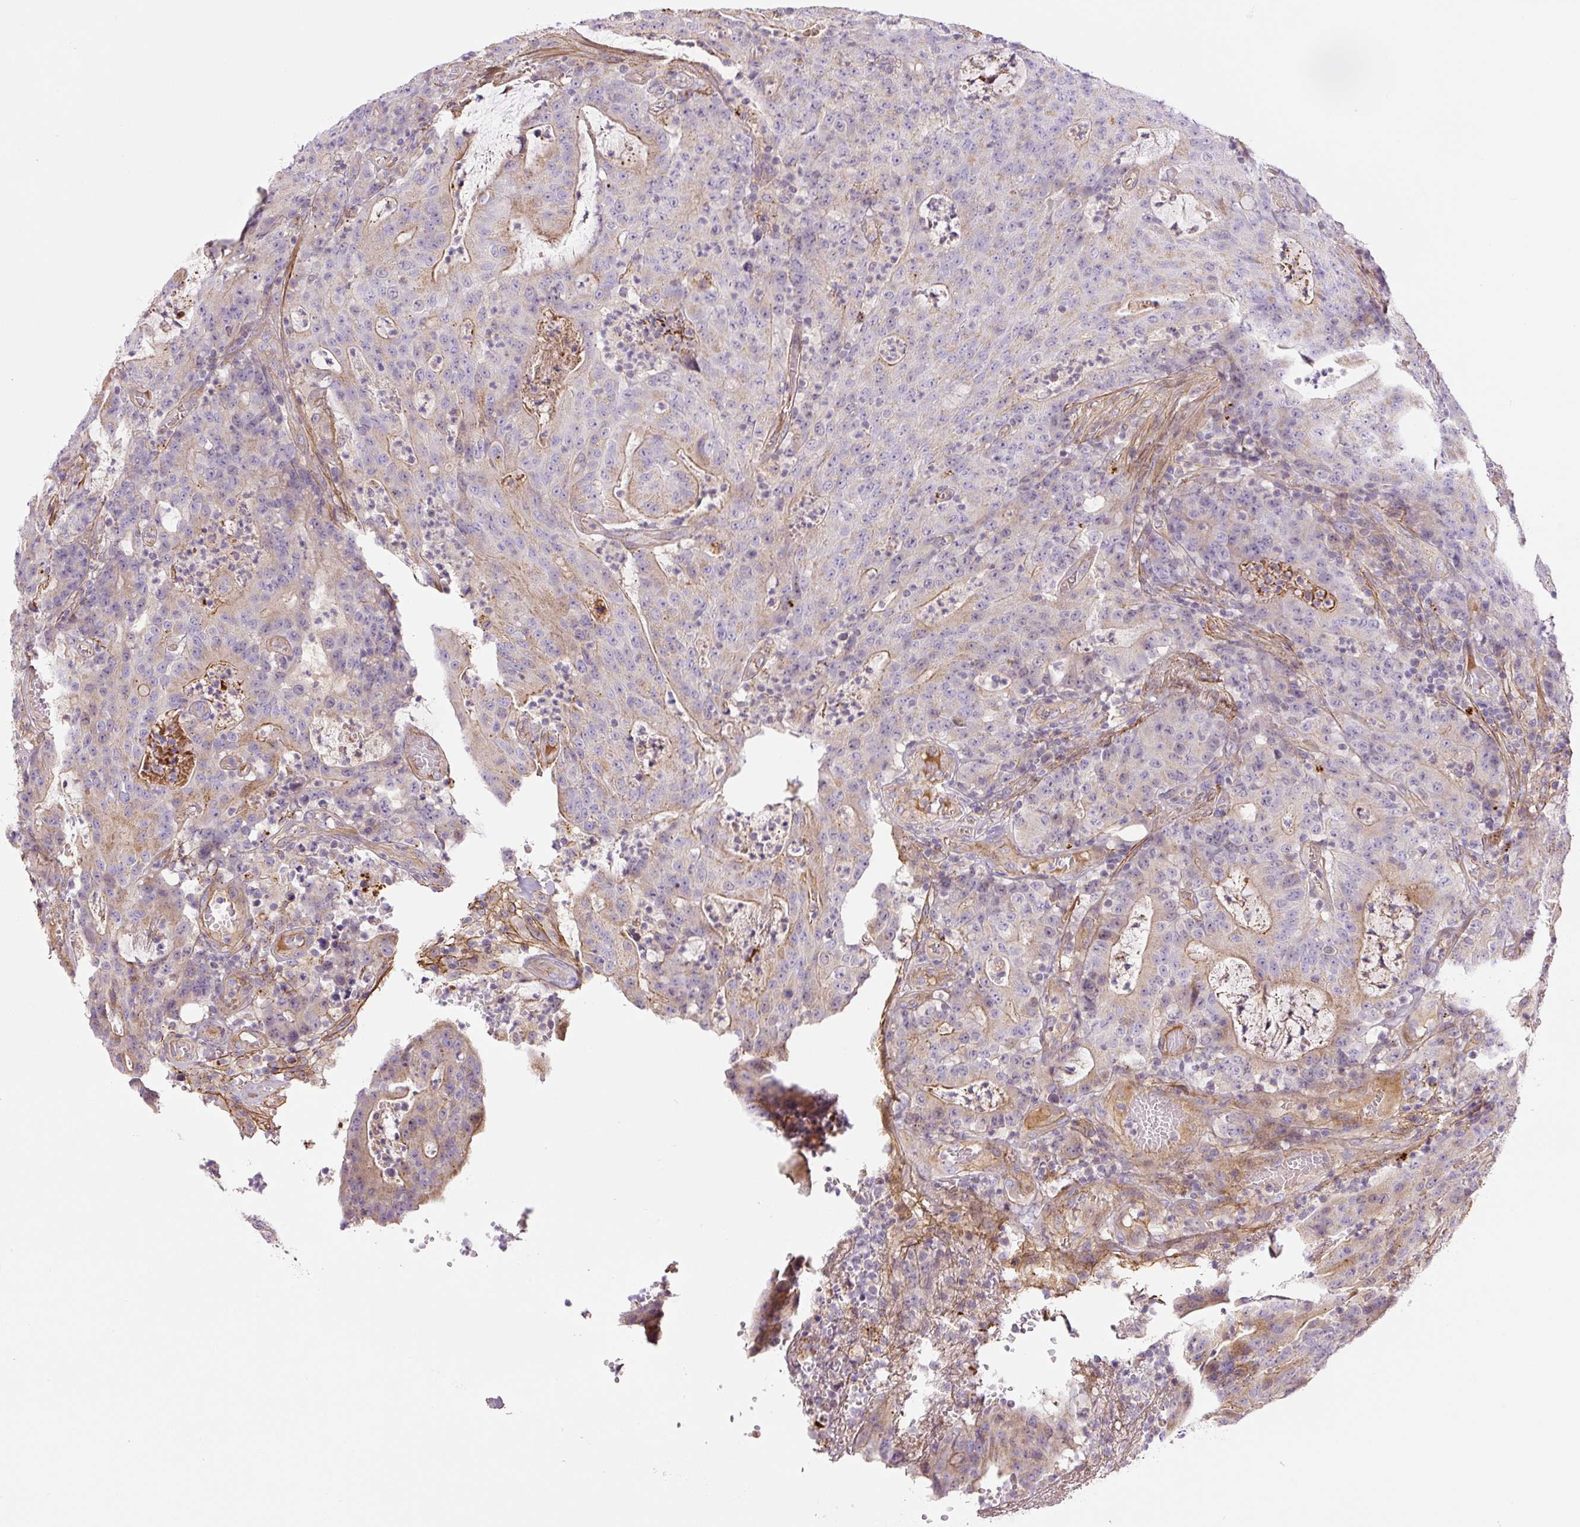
{"staining": {"intensity": "negative", "quantity": "none", "location": "none"}, "tissue": "colorectal cancer", "cell_type": "Tumor cells", "image_type": "cancer", "snomed": [{"axis": "morphology", "description": "Adenocarcinoma, NOS"}, {"axis": "topography", "description": "Colon"}], "caption": "The micrograph shows no staining of tumor cells in colorectal cancer. The staining is performed using DAB brown chromogen with nuclei counter-stained in using hematoxylin.", "gene": "CCNI2", "patient": {"sex": "male", "age": 83}}